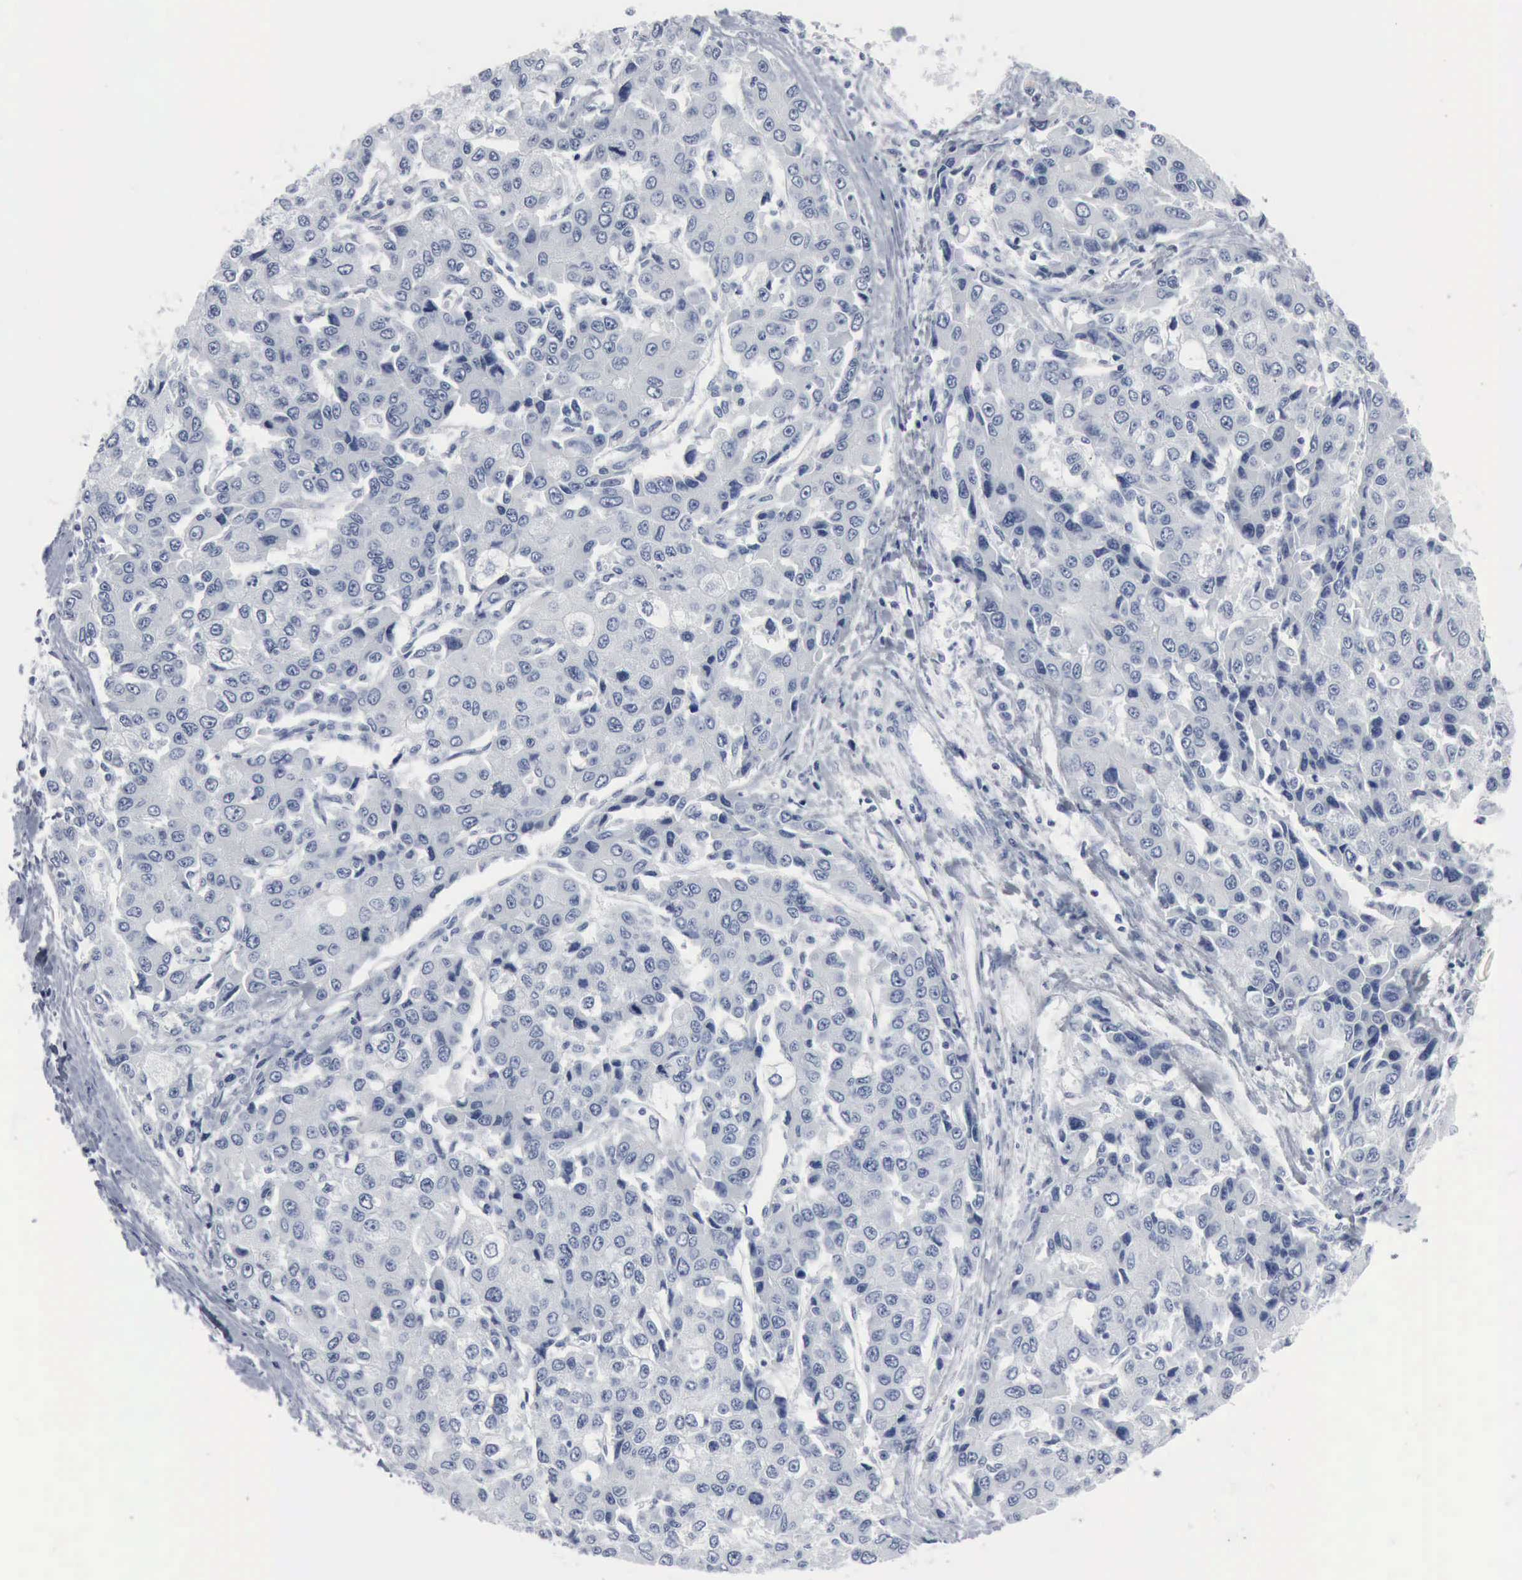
{"staining": {"intensity": "negative", "quantity": "none", "location": "none"}, "tissue": "liver cancer", "cell_type": "Tumor cells", "image_type": "cancer", "snomed": [{"axis": "morphology", "description": "Carcinoma, Hepatocellular, NOS"}, {"axis": "topography", "description": "Liver"}], "caption": "This is an immunohistochemistry image of human hepatocellular carcinoma (liver). There is no positivity in tumor cells.", "gene": "DMD", "patient": {"sex": "female", "age": 66}}